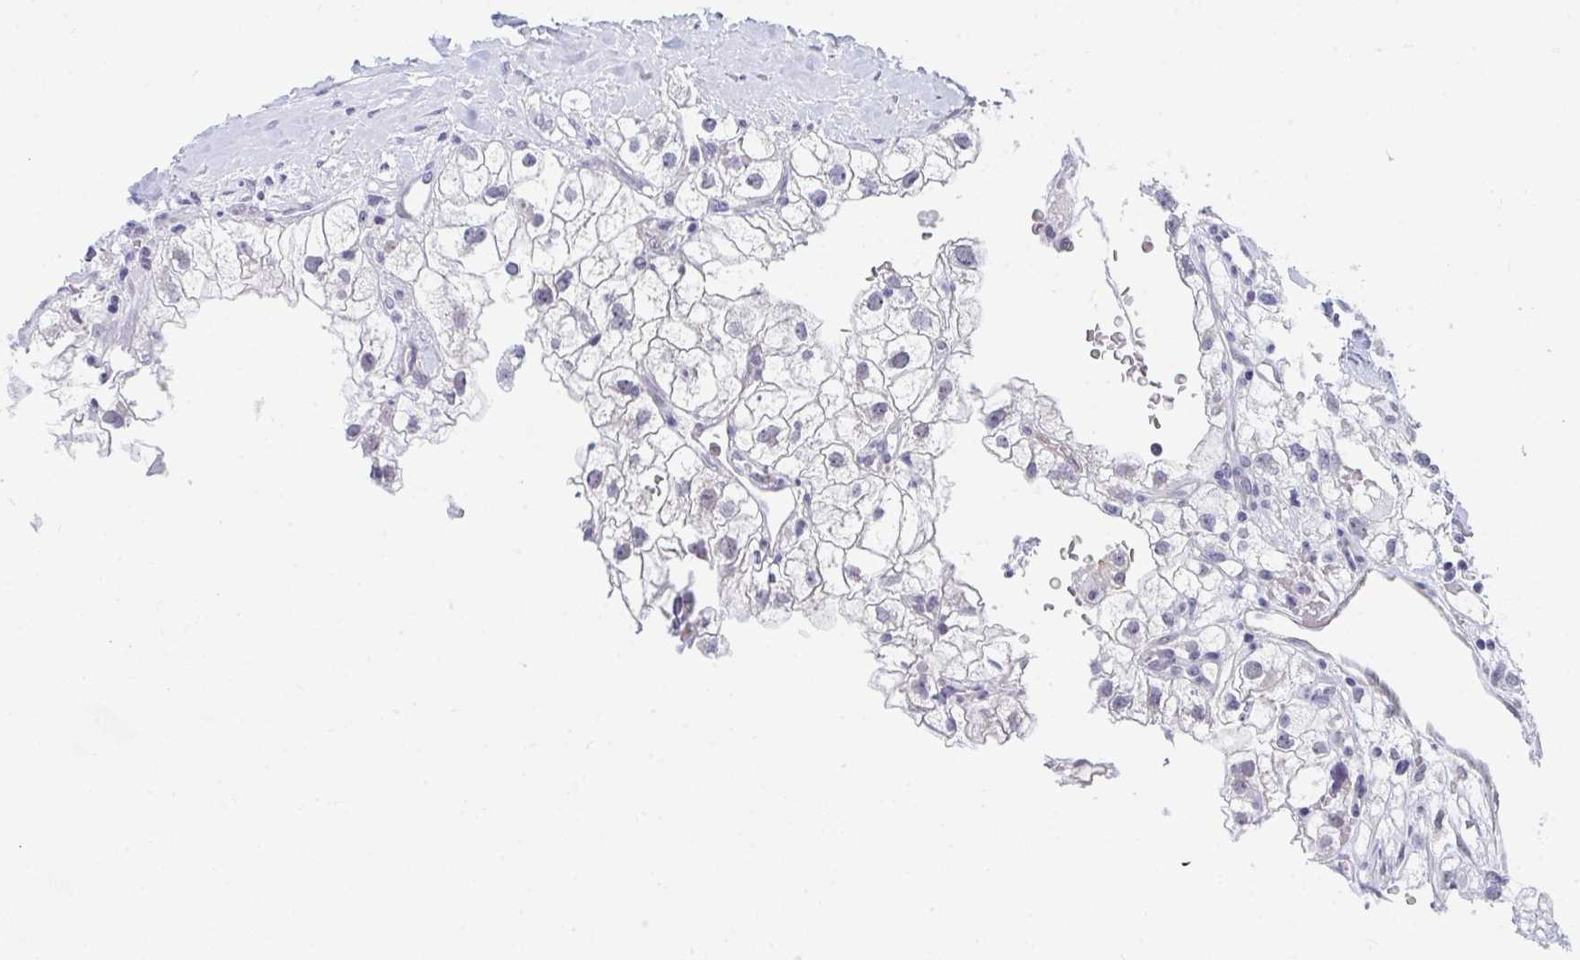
{"staining": {"intensity": "negative", "quantity": "none", "location": "none"}, "tissue": "renal cancer", "cell_type": "Tumor cells", "image_type": "cancer", "snomed": [{"axis": "morphology", "description": "Adenocarcinoma, NOS"}, {"axis": "topography", "description": "Kidney"}], "caption": "Renal cancer (adenocarcinoma) was stained to show a protein in brown. There is no significant staining in tumor cells.", "gene": "DAOA", "patient": {"sex": "male", "age": 59}}